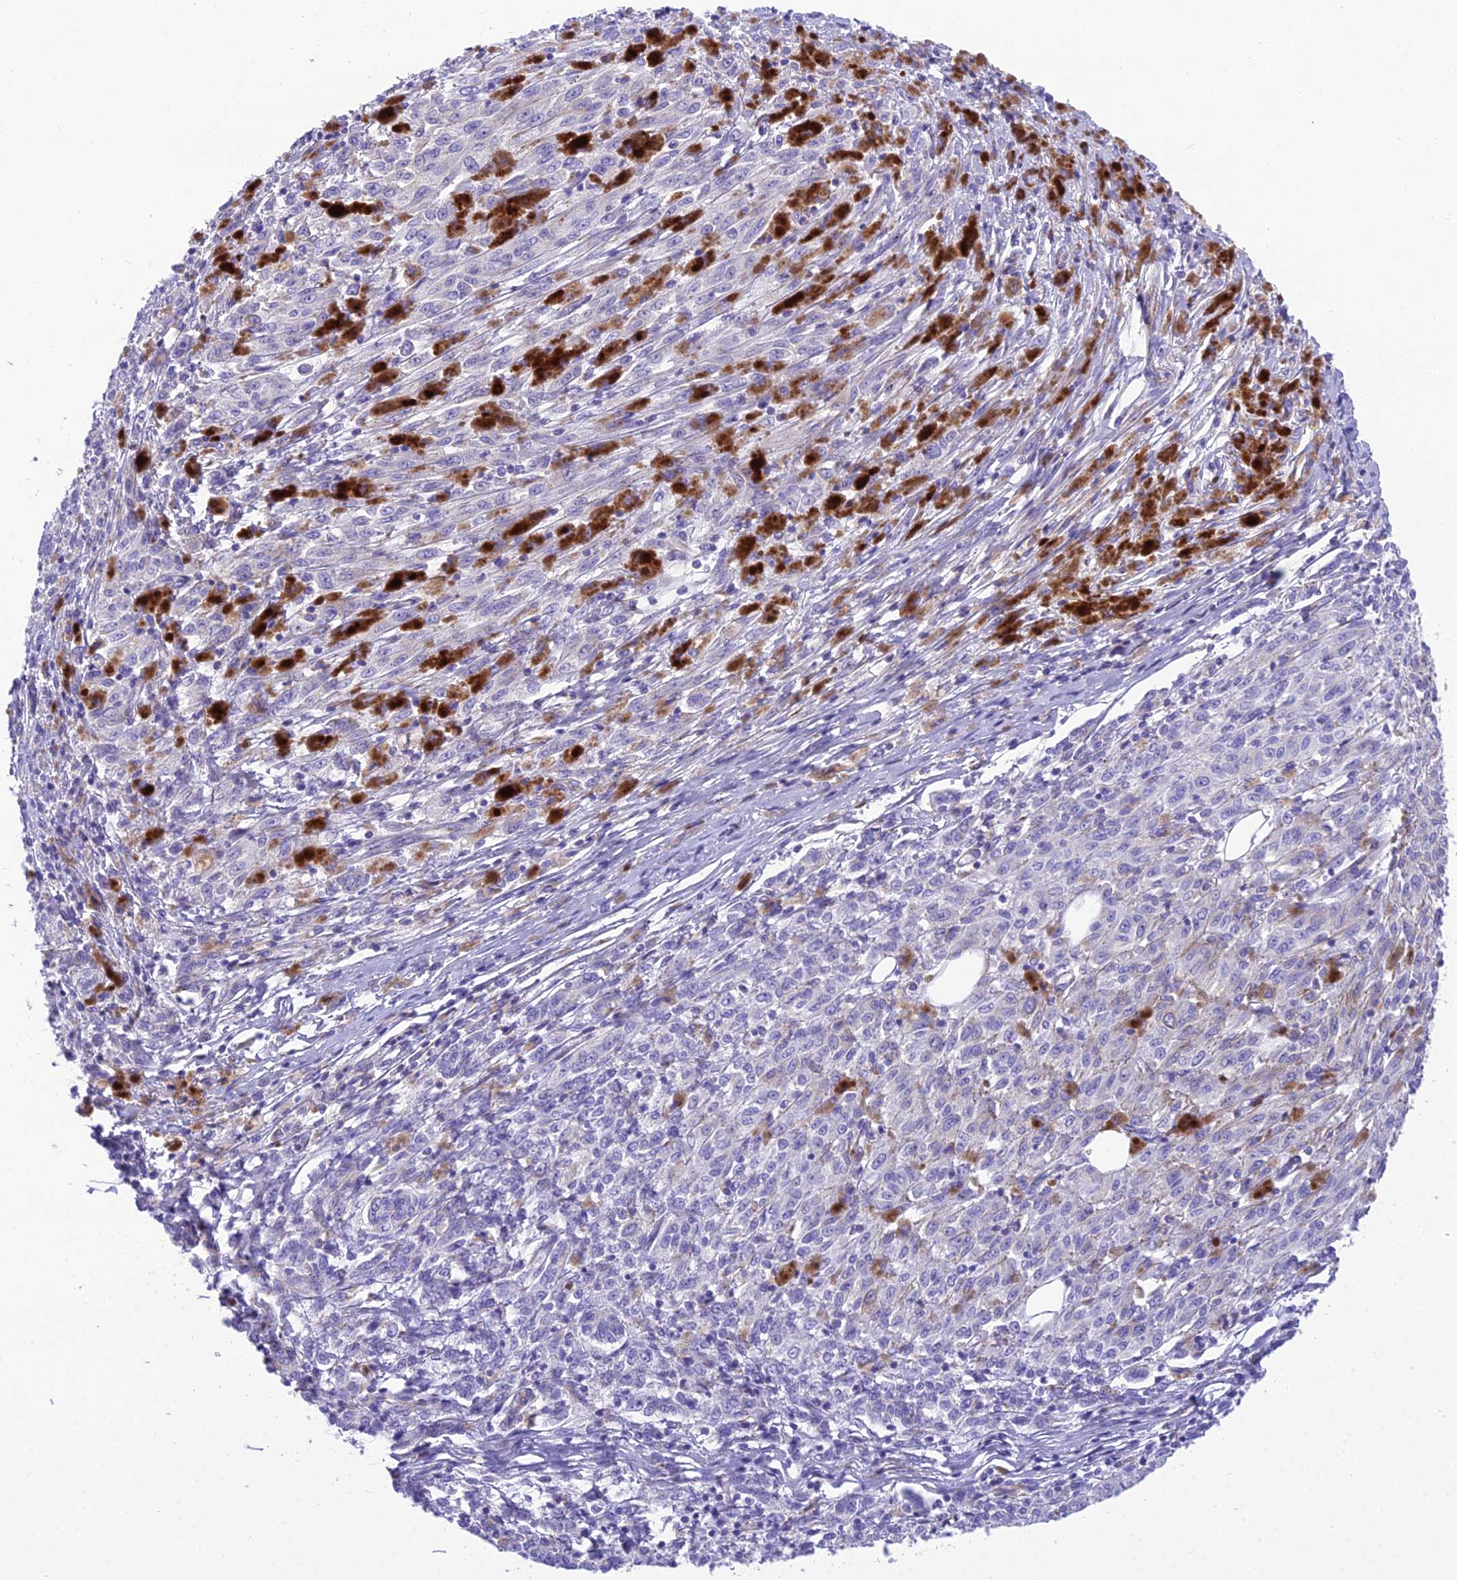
{"staining": {"intensity": "weak", "quantity": "<25%", "location": "cytoplasmic/membranous"}, "tissue": "melanoma", "cell_type": "Tumor cells", "image_type": "cancer", "snomed": [{"axis": "morphology", "description": "Malignant melanoma, NOS"}, {"axis": "topography", "description": "Skin"}], "caption": "Protein analysis of melanoma exhibits no significant staining in tumor cells.", "gene": "GFRA1", "patient": {"sex": "female", "age": 52}}